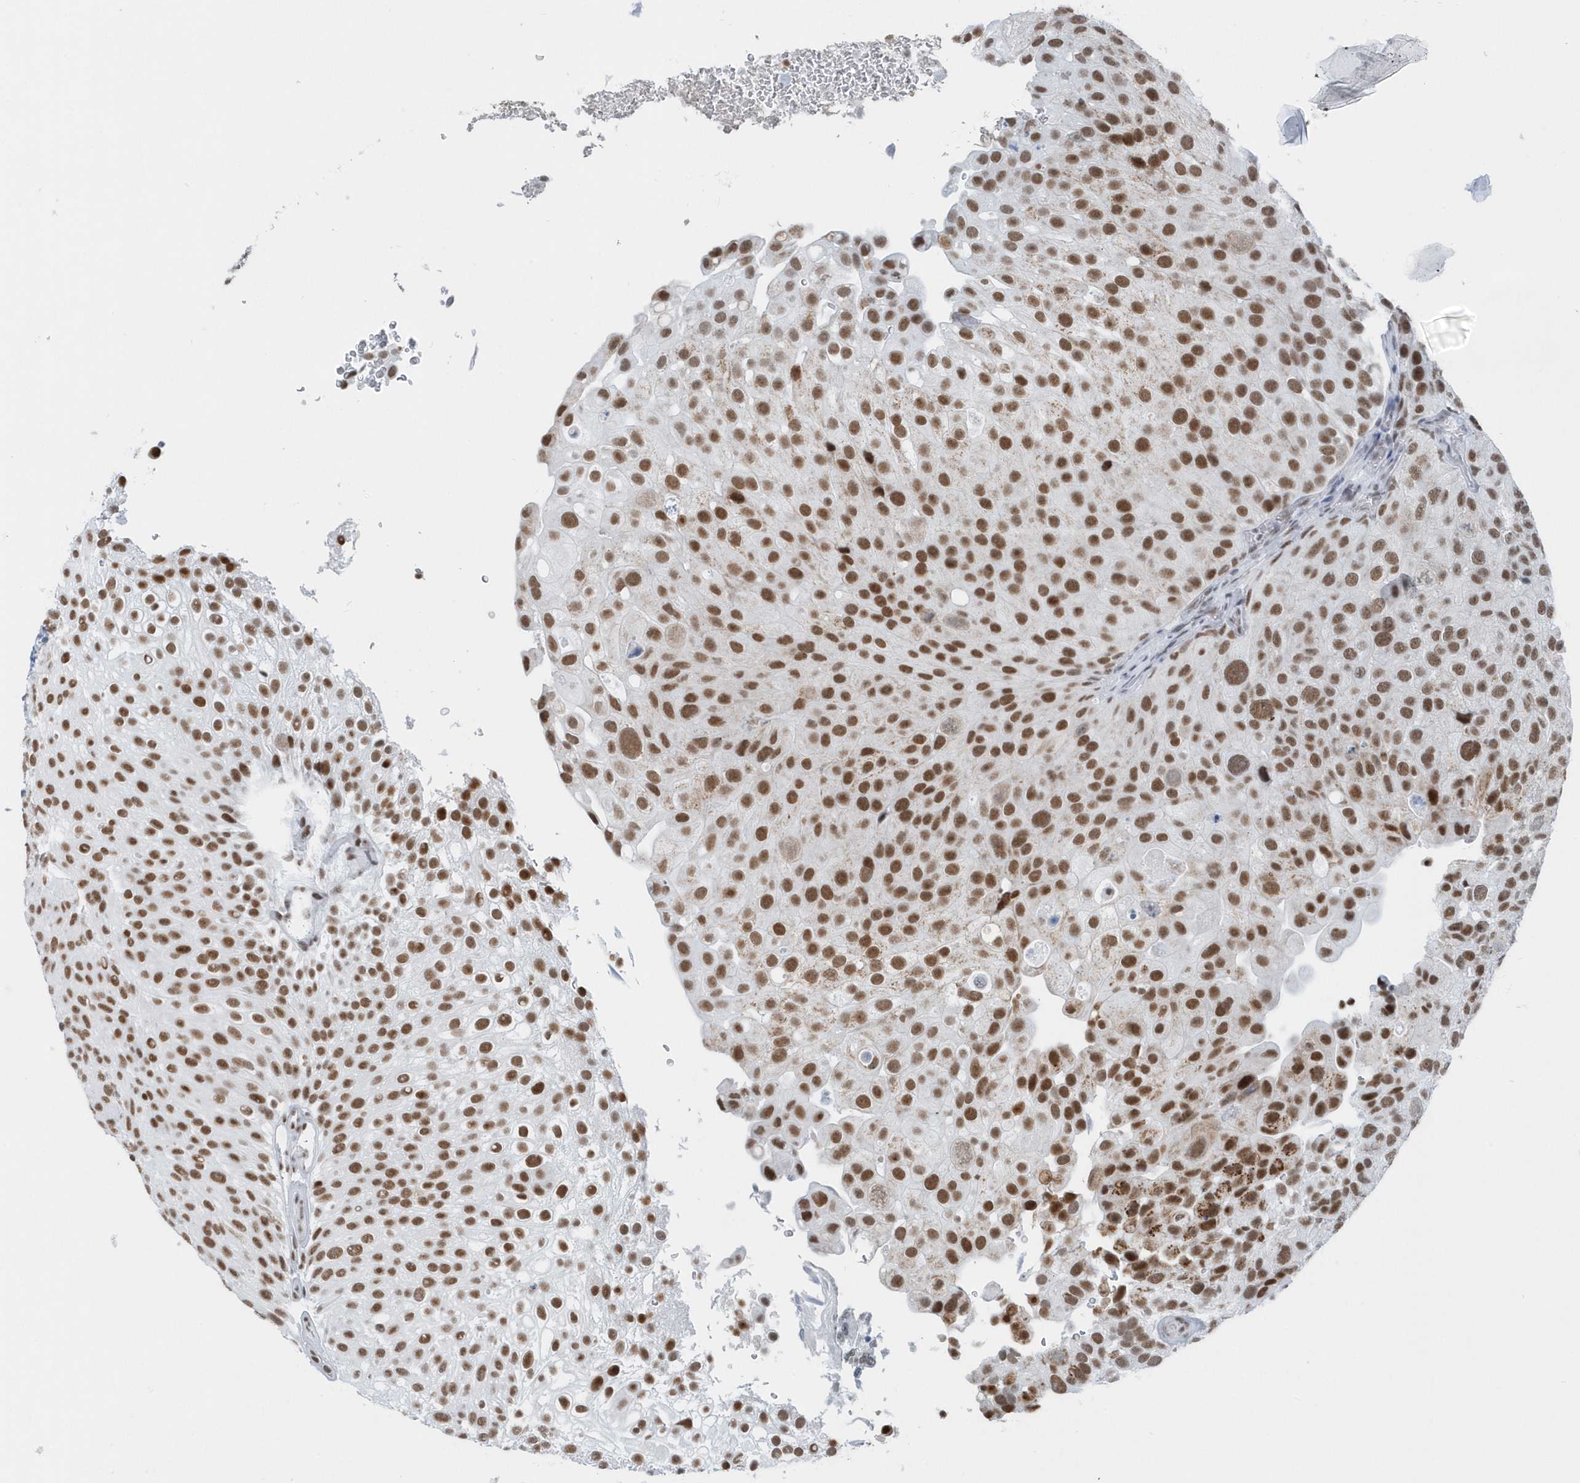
{"staining": {"intensity": "strong", "quantity": ">75%", "location": "nuclear"}, "tissue": "urothelial cancer", "cell_type": "Tumor cells", "image_type": "cancer", "snomed": [{"axis": "morphology", "description": "Urothelial carcinoma, Low grade"}, {"axis": "topography", "description": "Urinary bladder"}], "caption": "Brown immunohistochemical staining in low-grade urothelial carcinoma reveals strong nuclear staining in about >75% of tumor cells. (DAB (3,3'-diaminobenzidine) IHC with brightfield microscopy, high magnification).", "gene": "FIP1L1", "patient": {"sex": "male", "age": 78}}